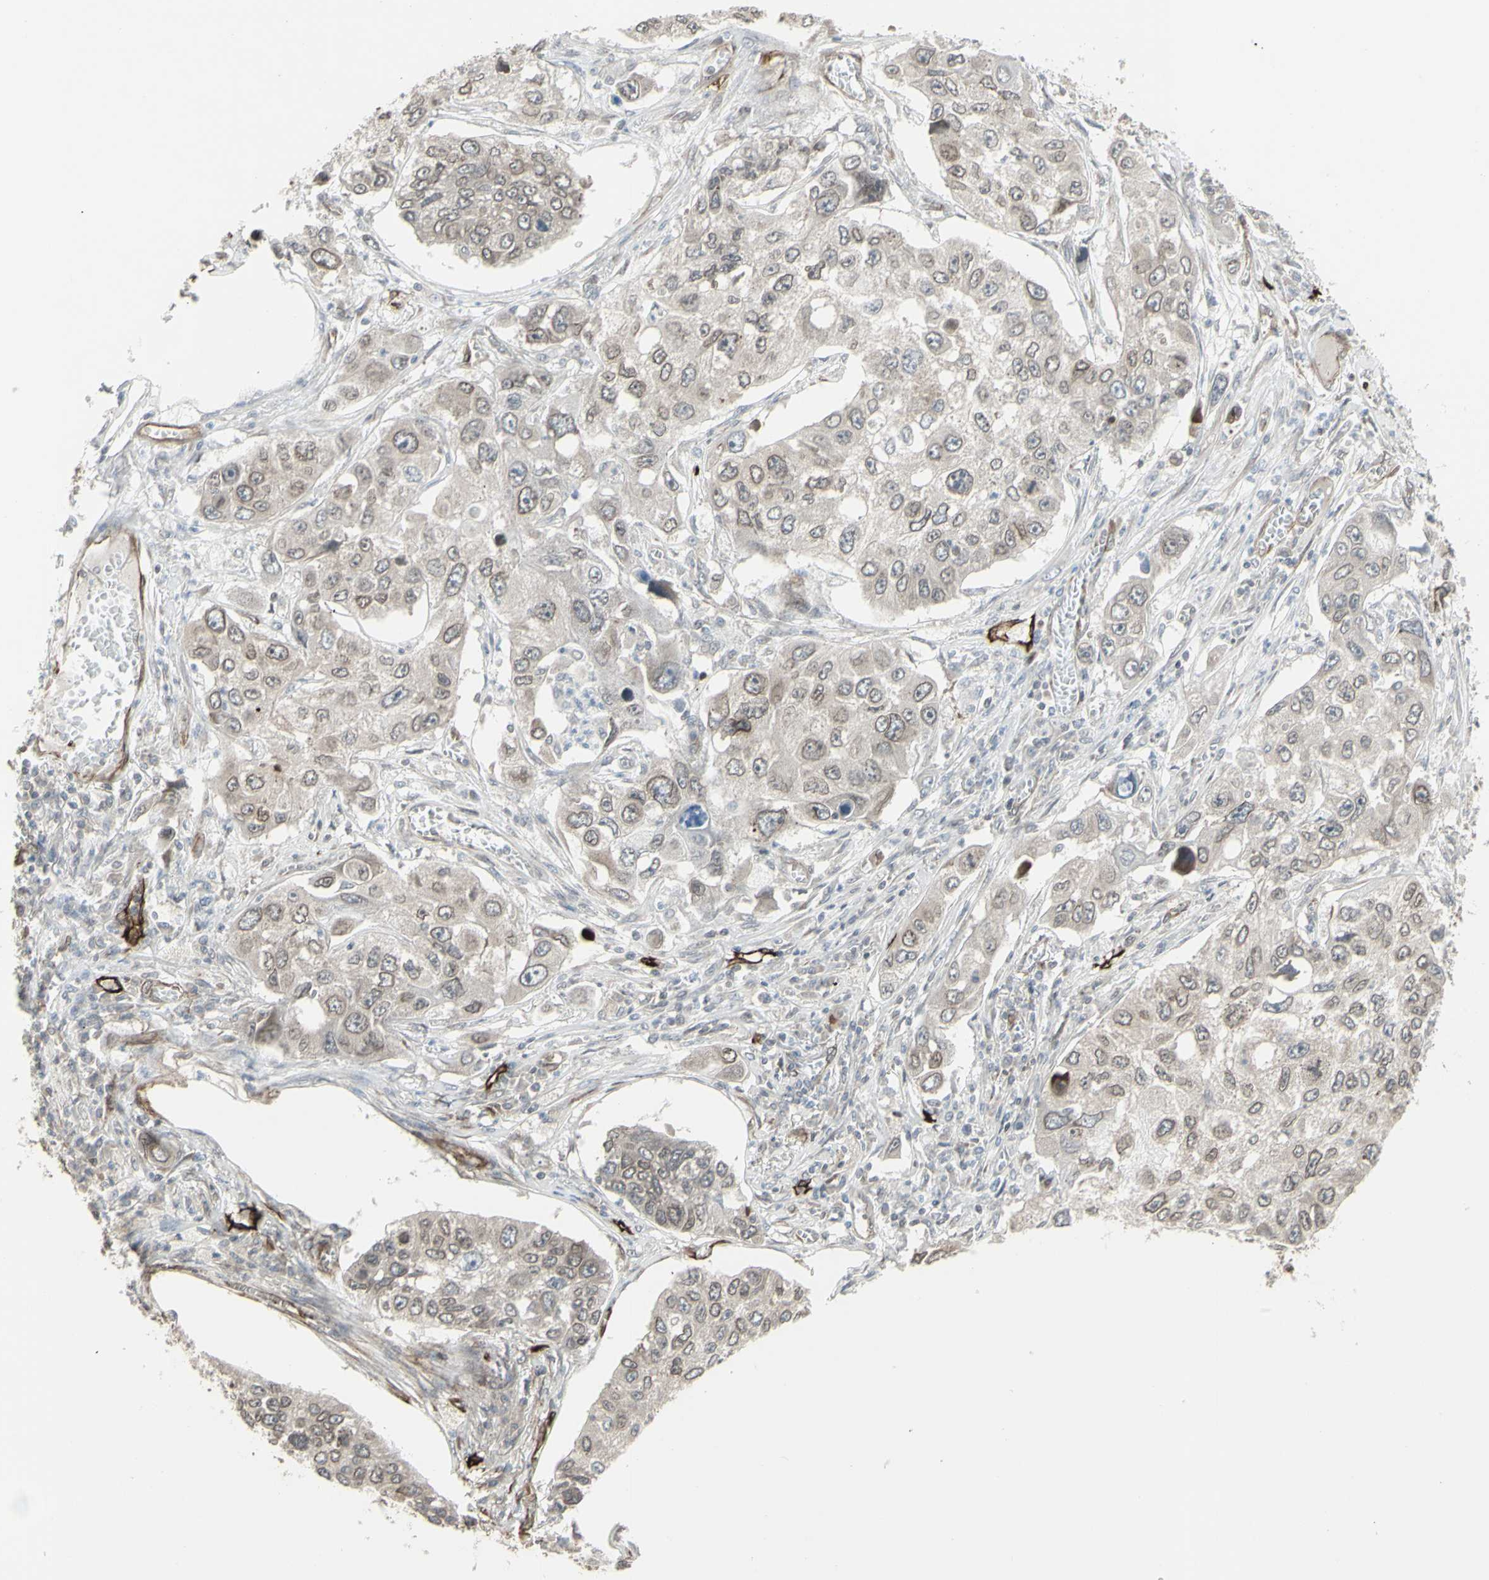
{"staining": {"intensity": "weak", "quantity": ">75%", "location": "cytoplasmic/membranous,nuclear"}, "tissue": "lung cancer", "cell_type": "Tumor cells", "image_type": "cancer", "snomed": [{"axis": "morphology", "description": "Squamous cell carcinoma, NOS"}, {"axis": "topography", "description": "Lung"}], "caption": "This is a histology image of IHC staining of lung cancer, which shows weak positivity in the cytoplasmic/membranous and nuclear of tumor cells.", "gene": "DTX3L", "patient": {"sex": "male", "age": 71}}